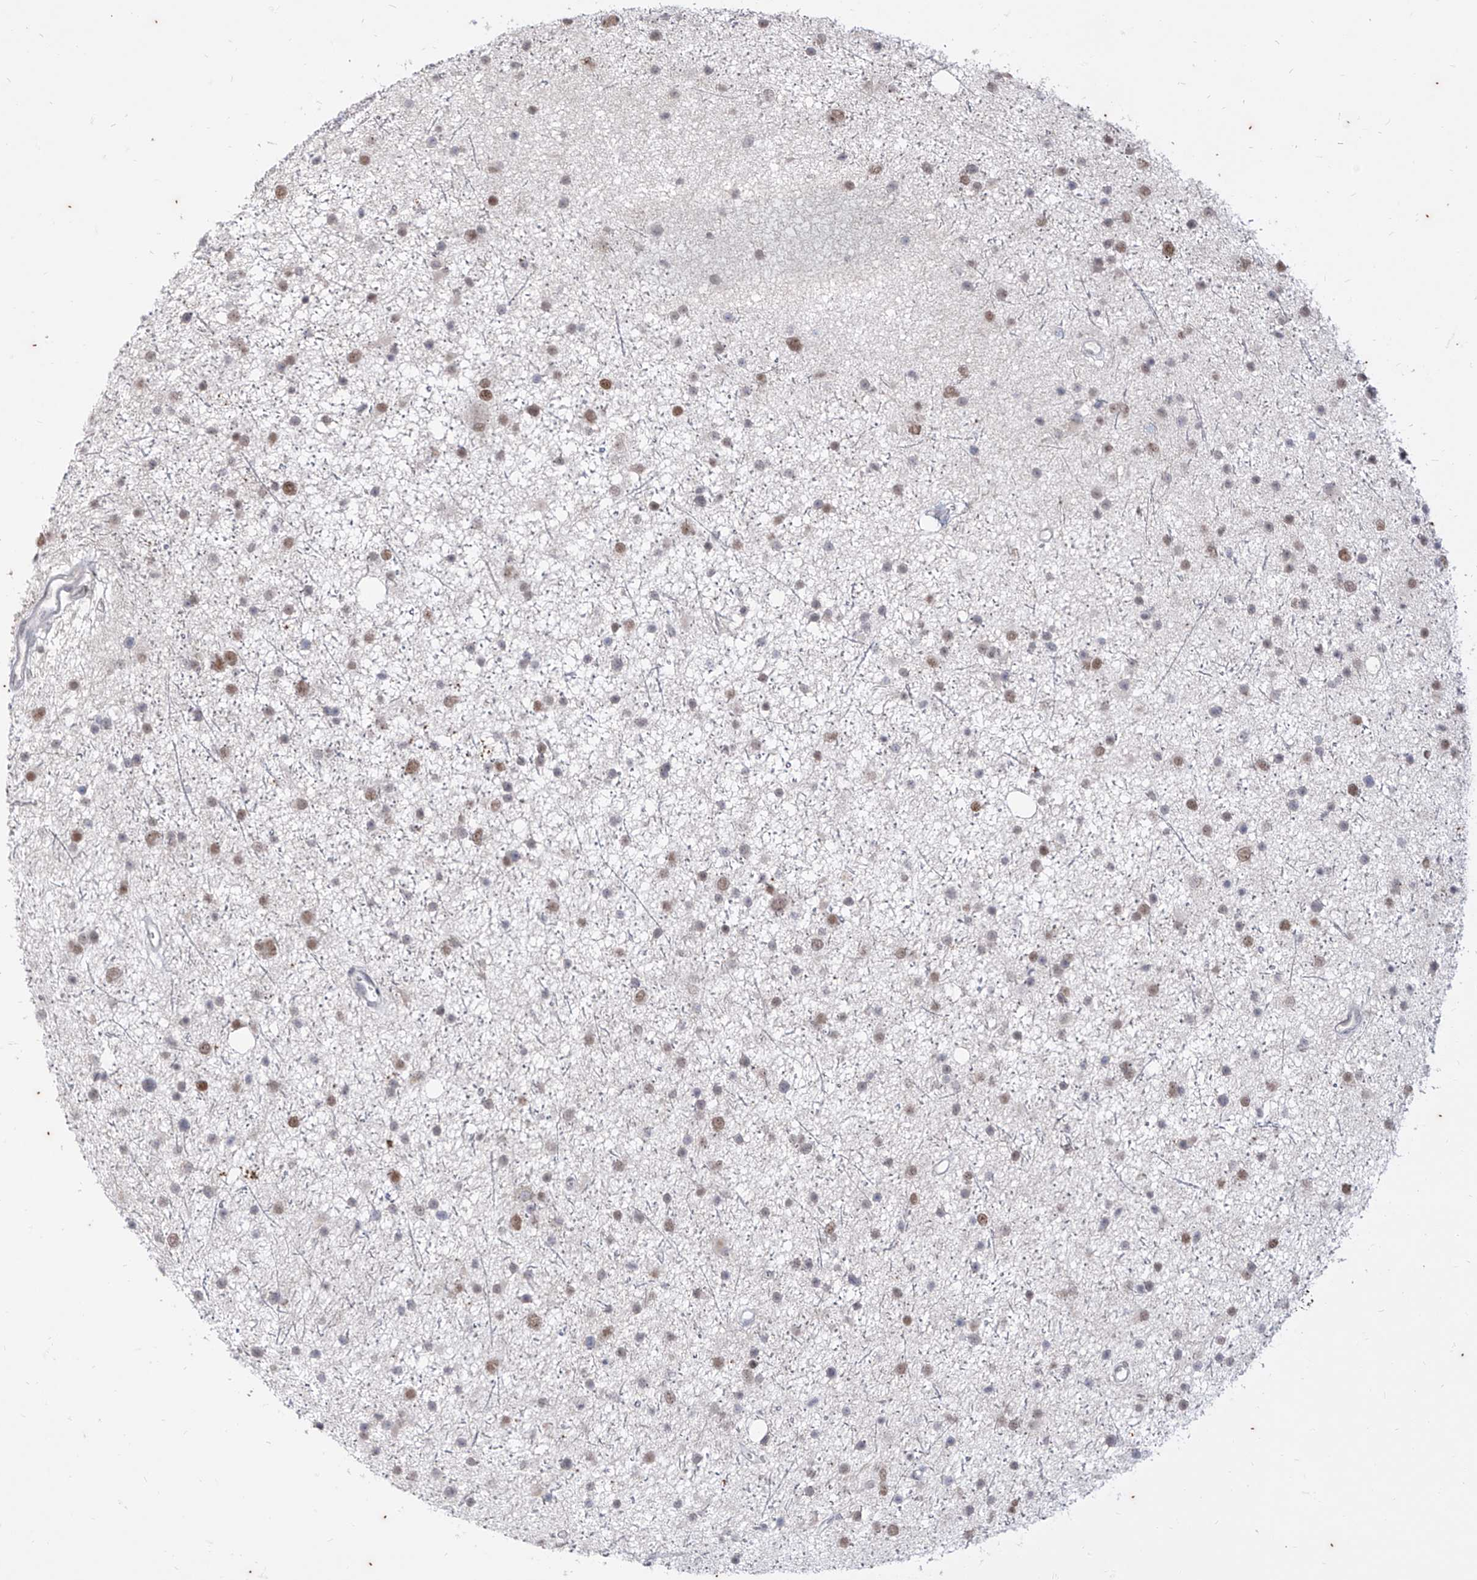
{"staining": {"intensity": "moderate", "quantity": "<25%", "location": "nuclear"}, "tissue": "glioma", "cell_type": "Tumor cells", "image_type": "cancer", "snomed": [{"axis": "morphology", "description": "Glioma, malignant, Low grade"}, {"axis": "topography", "description": "Cerebral cortex"}], "caption": "A high-resolution histopathology image shows immunohistochemistry (IHC) staining of glioma, which exhibits moderate nuclear positivity in about <25% of tumor cells.", "gene": "PHF20L1", "patient": {"sex": "female", "age": 39}}